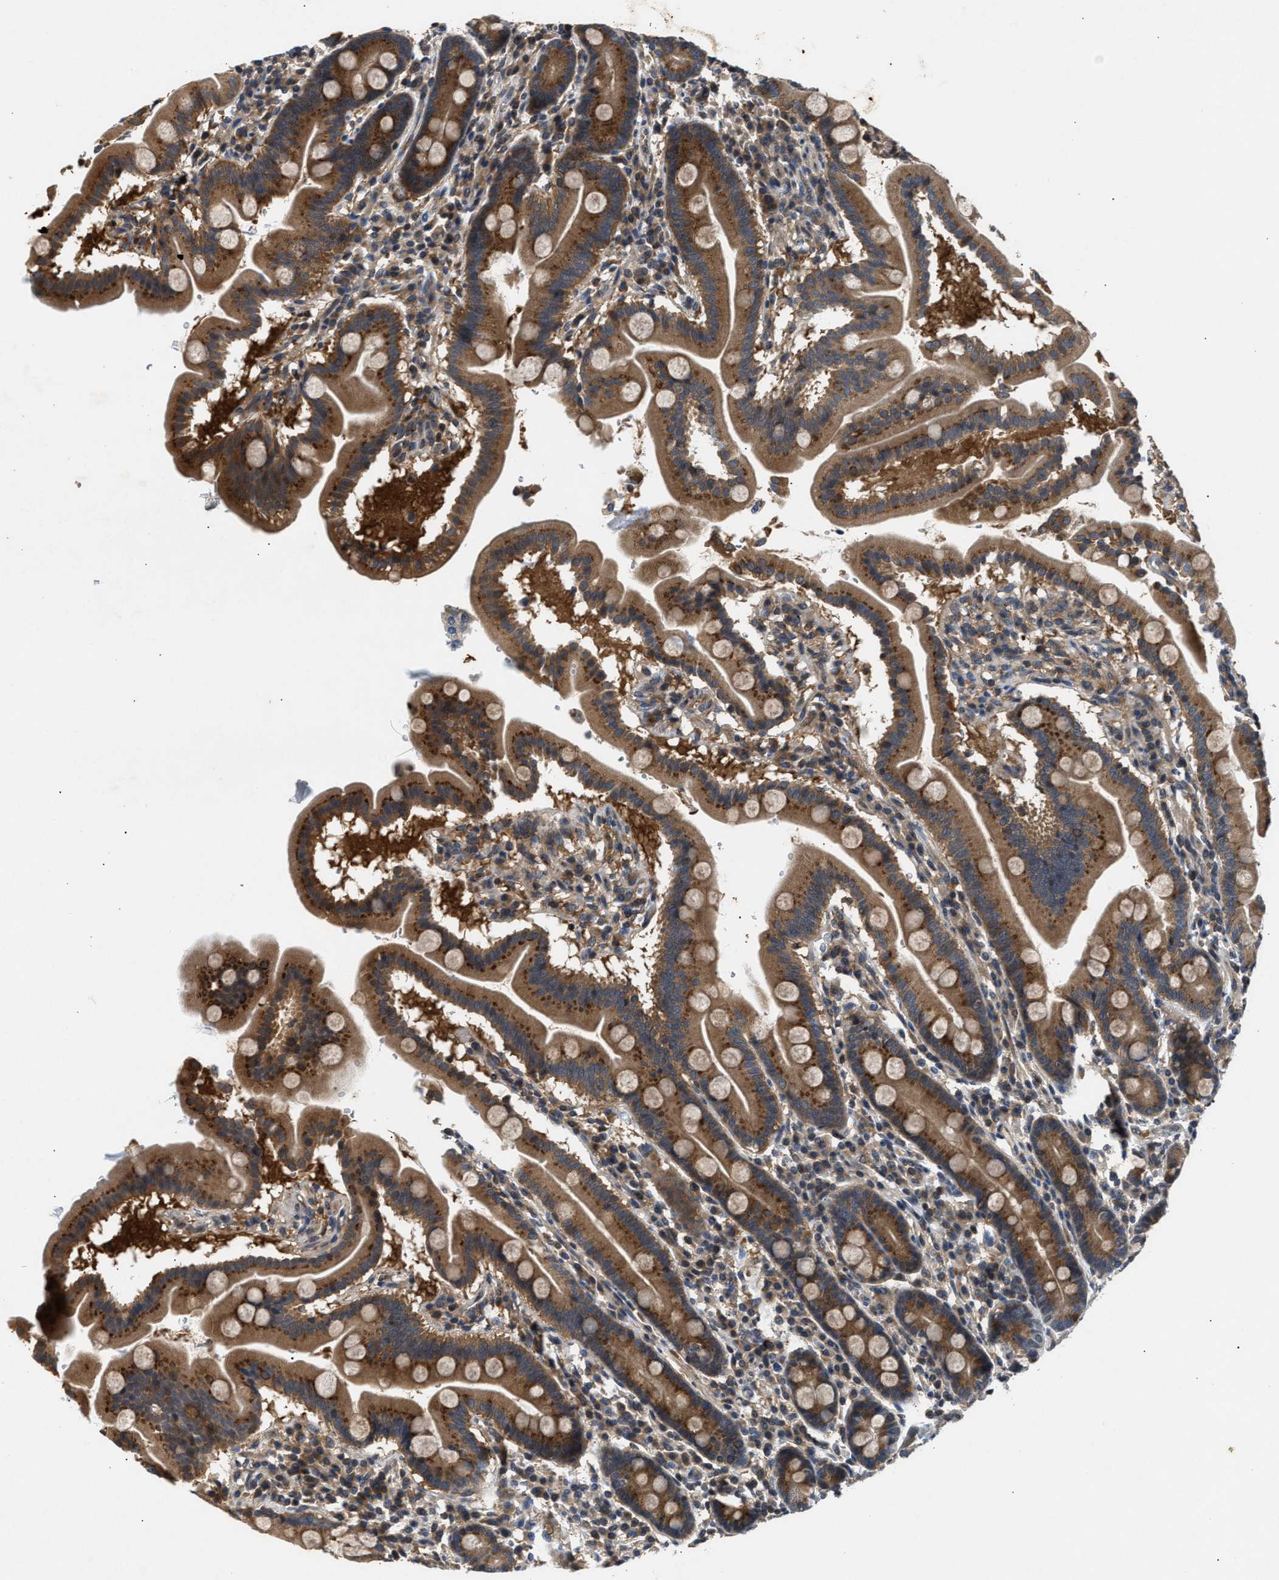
{"staining": {"intensity": "strong", "quantity": ">75%", "location": "cytoplasmic/membranous"}, "tissue": "duodenum", "cell_type": "Glandular cells", "image_type": "normal", "snomed": [{"axis": "morphology", "description": "Normal tissue, NOS"}, {"axis": "topography", "description": "Duodenum"}], "caption": "Duodenum stained for a protein (brown) exhibits strong cytoplasmic/membranous positive positivity in about >75% of glandular cells.", "gene": "CHUK", "patient": {"sex": "male", "age": 50}}